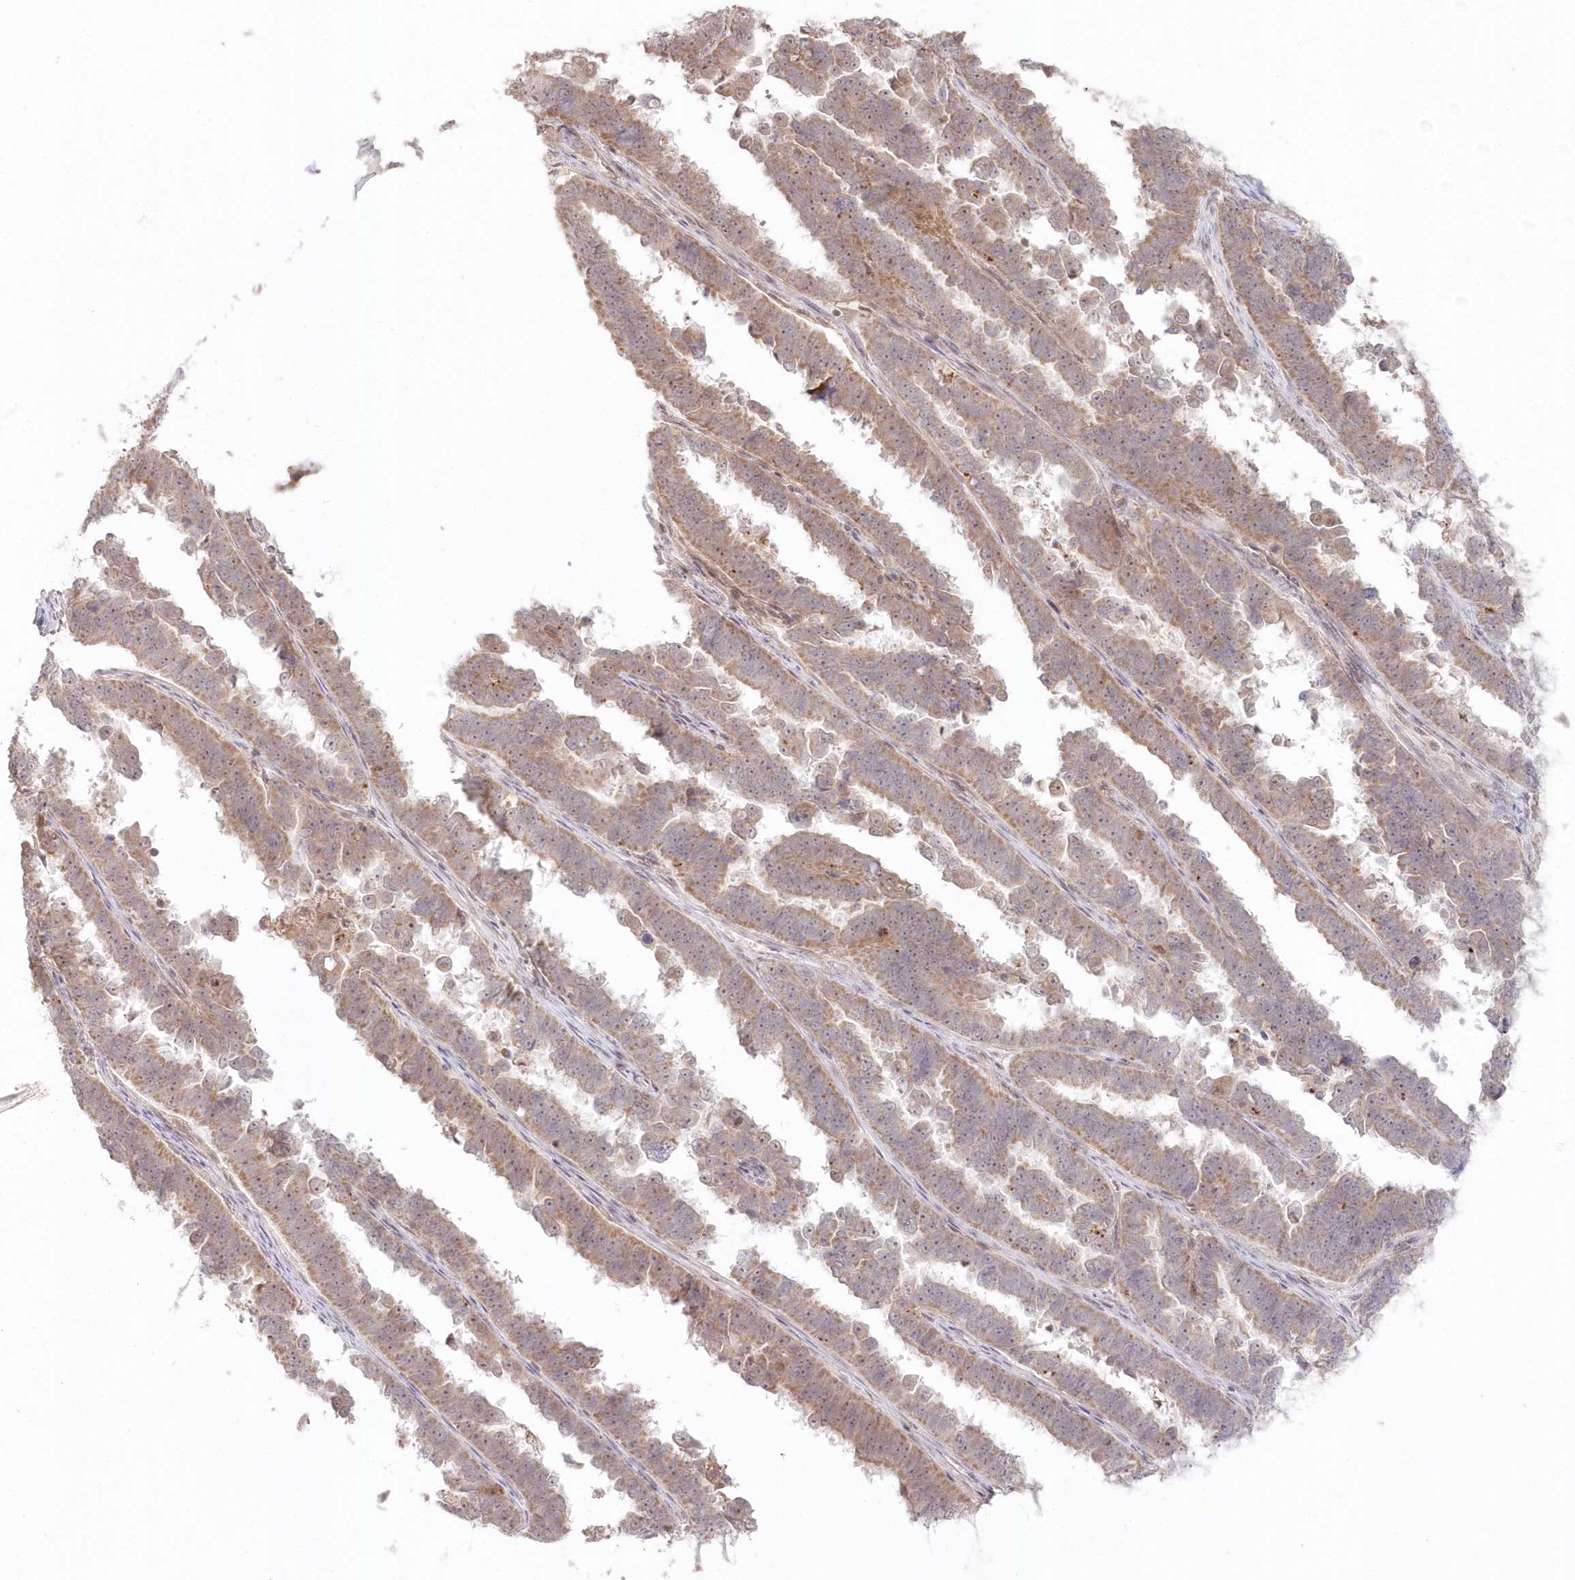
{"staining": {"intensity": "moderate", "quantity": "25%-75%", "location": "cytoplasmic/membranous"}, "tissue": "endometrial cancer", "cell_type": "Tumor cells", "image_type": "cancer", "snomed": [{"axis": "morphology", "description": "Adenocarcinoma, NOS"}, {"axis": "topography", "description": "Endometrium"}], "caption": "Moderate cytoplasmic/membranous expression is identified in about 25%-75% of tumor cells in endometrial cancer.", "gene": "ASCC1", "patient": {"sex": "female", "age": 75}}